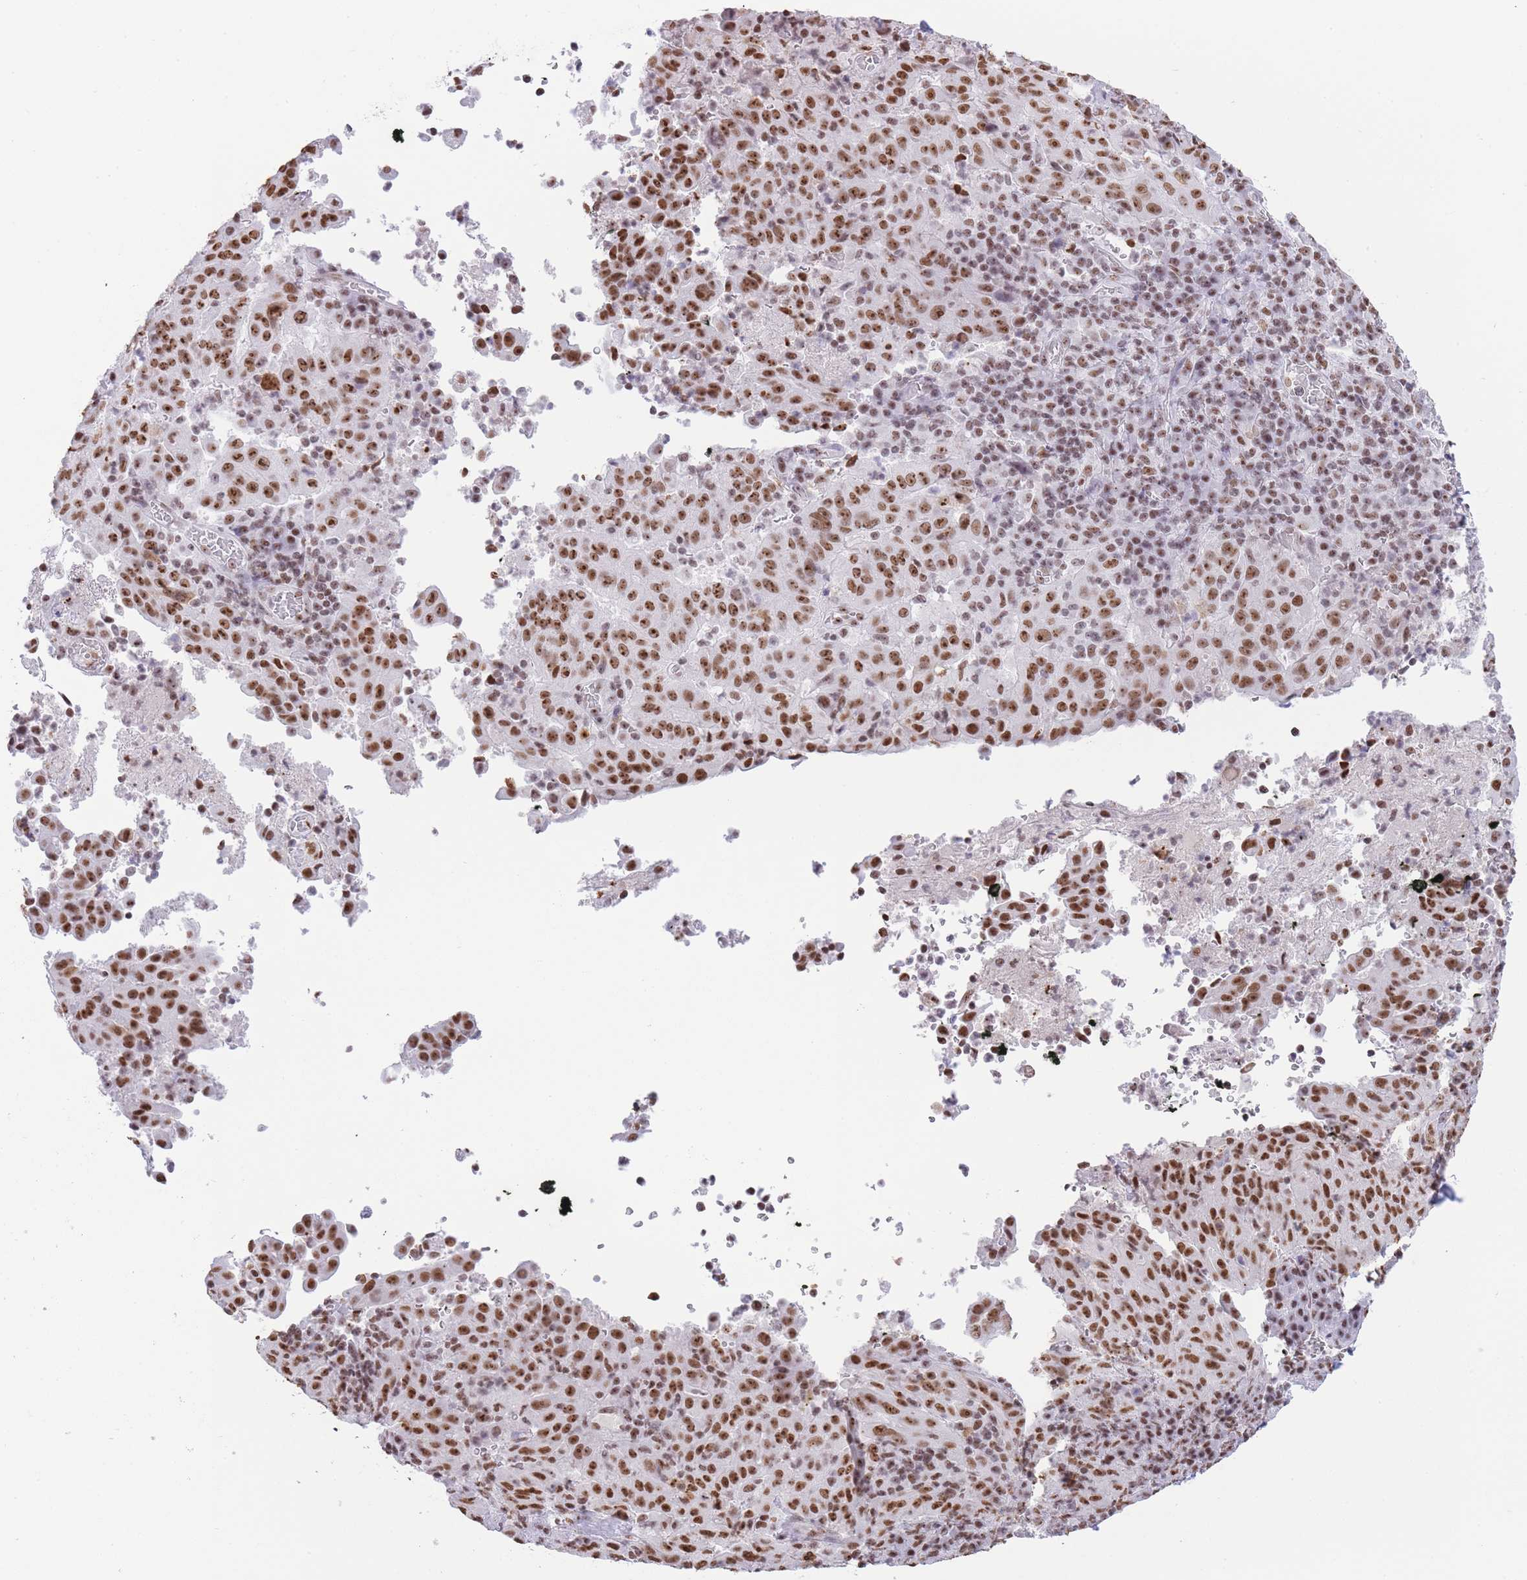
{"staining": {"intensity": "strong", "quantity": ">75%", "location": "nuclear"}, "tissue": "pancreatic cancer", "cell_type": "Tumor cells", "image_type": "cancer", "snomed": [{"axis": "morphology", "description": "Adenocarcinoma, NOS"}, {"axis": "topography", "description": "Pancreas"}], "caption": "Tumor cells display strong nuclear expression in about >75% of cells in pancreatic cancer. (DAB = brown stain, brightfield microscopy at high magnification).", "gene": "EVC2", "patient": {"sex": "male", "age": 63}}